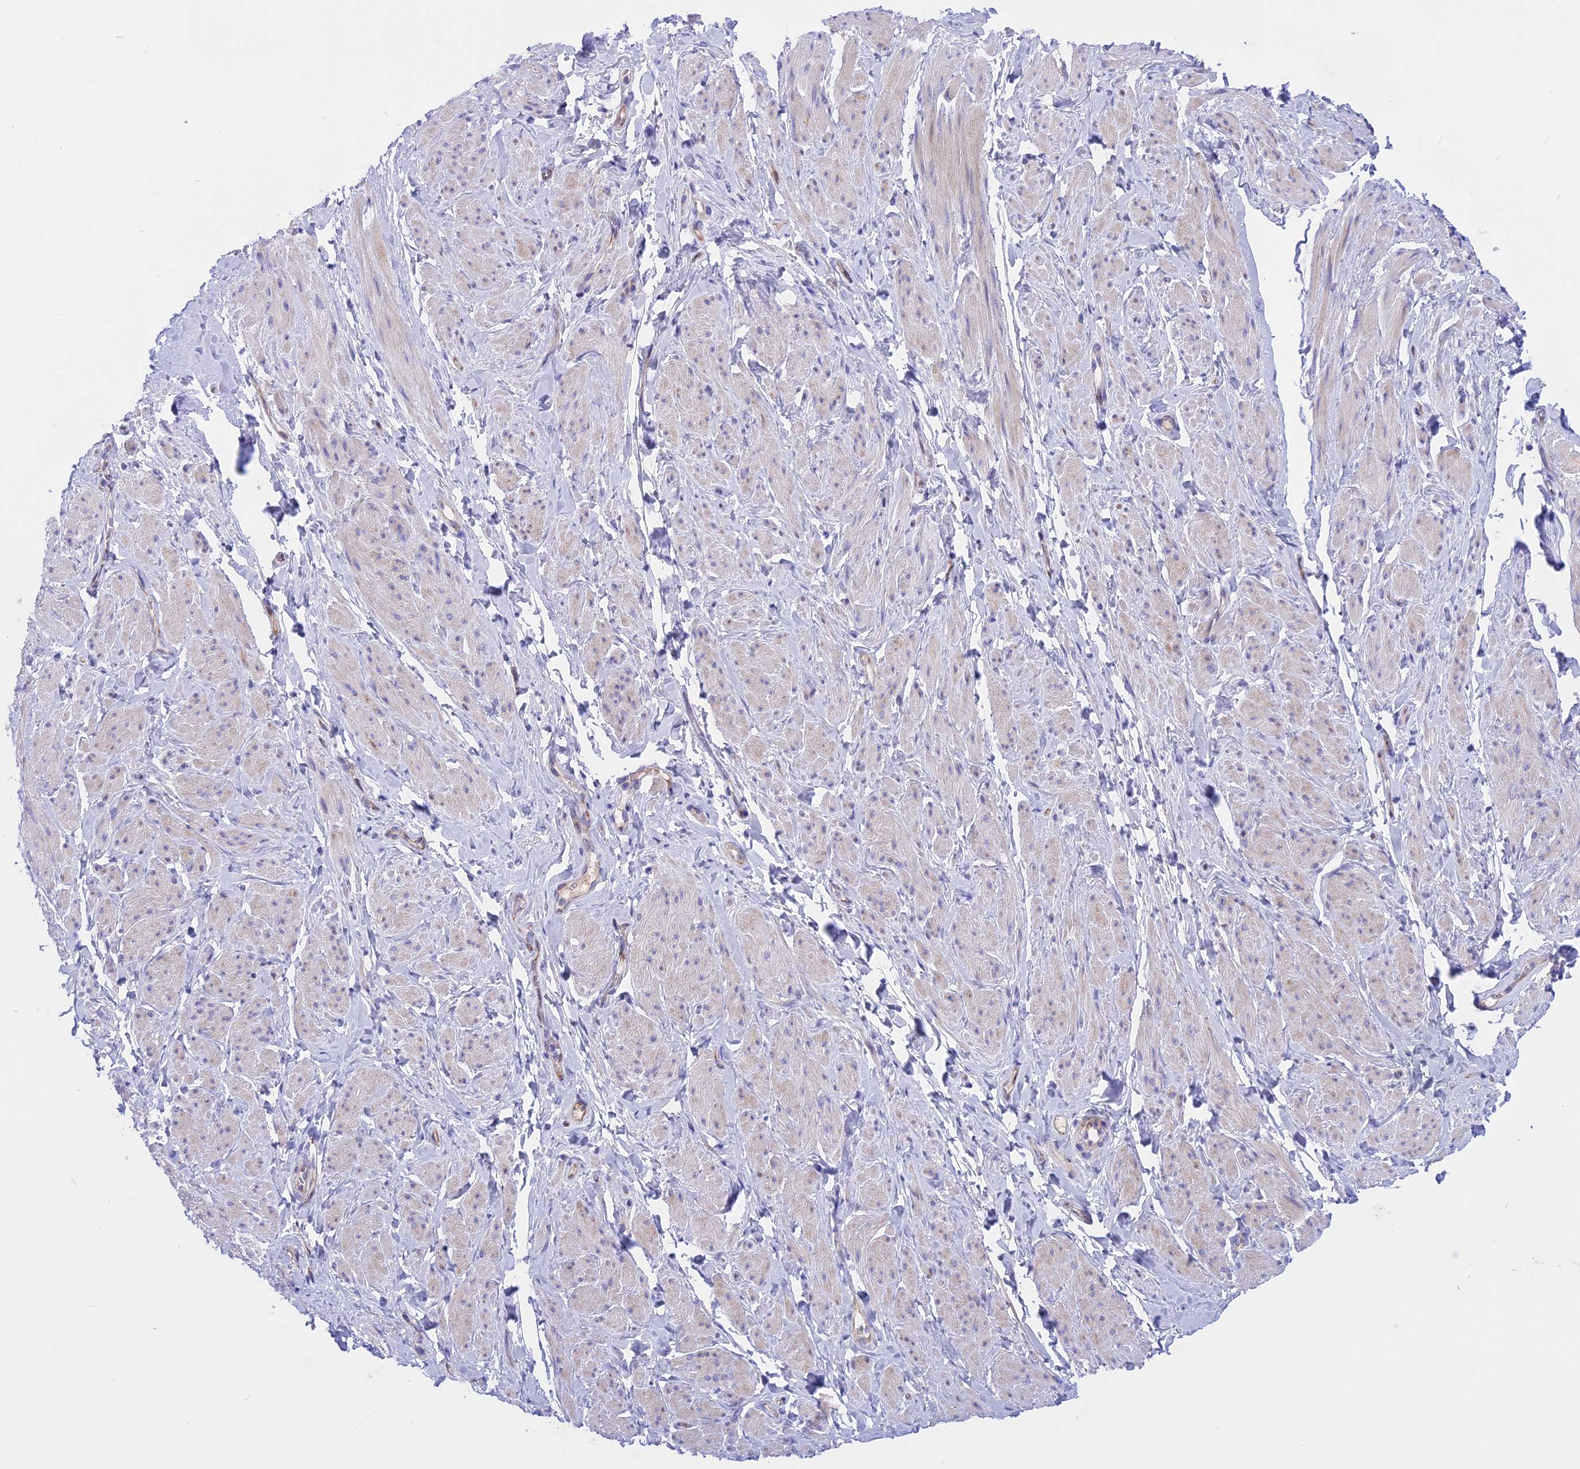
{"staining": {"intensity": "negative", "quantity": "none", "location": "none"}, "tissue": "smooth muscle", "cell_type": "Smooth muscle cells", "image_type": "normal", "snomed": [{"axis": "morphology", "description": "Normal tissue, NOS"}, {"axis": "topography", "description": "Smooth muscle"}, {"axis": "topography", "description": "Peripheral nerve tissue"}], "caption": "Immunohistochemistry histopathology image of unremarkable smooth muscle stained for a protein (brown), which exhibits no expression in smooth muscle cells.", "gene": "TMEM138", "patient": {"sex": "male", "age": 69}}